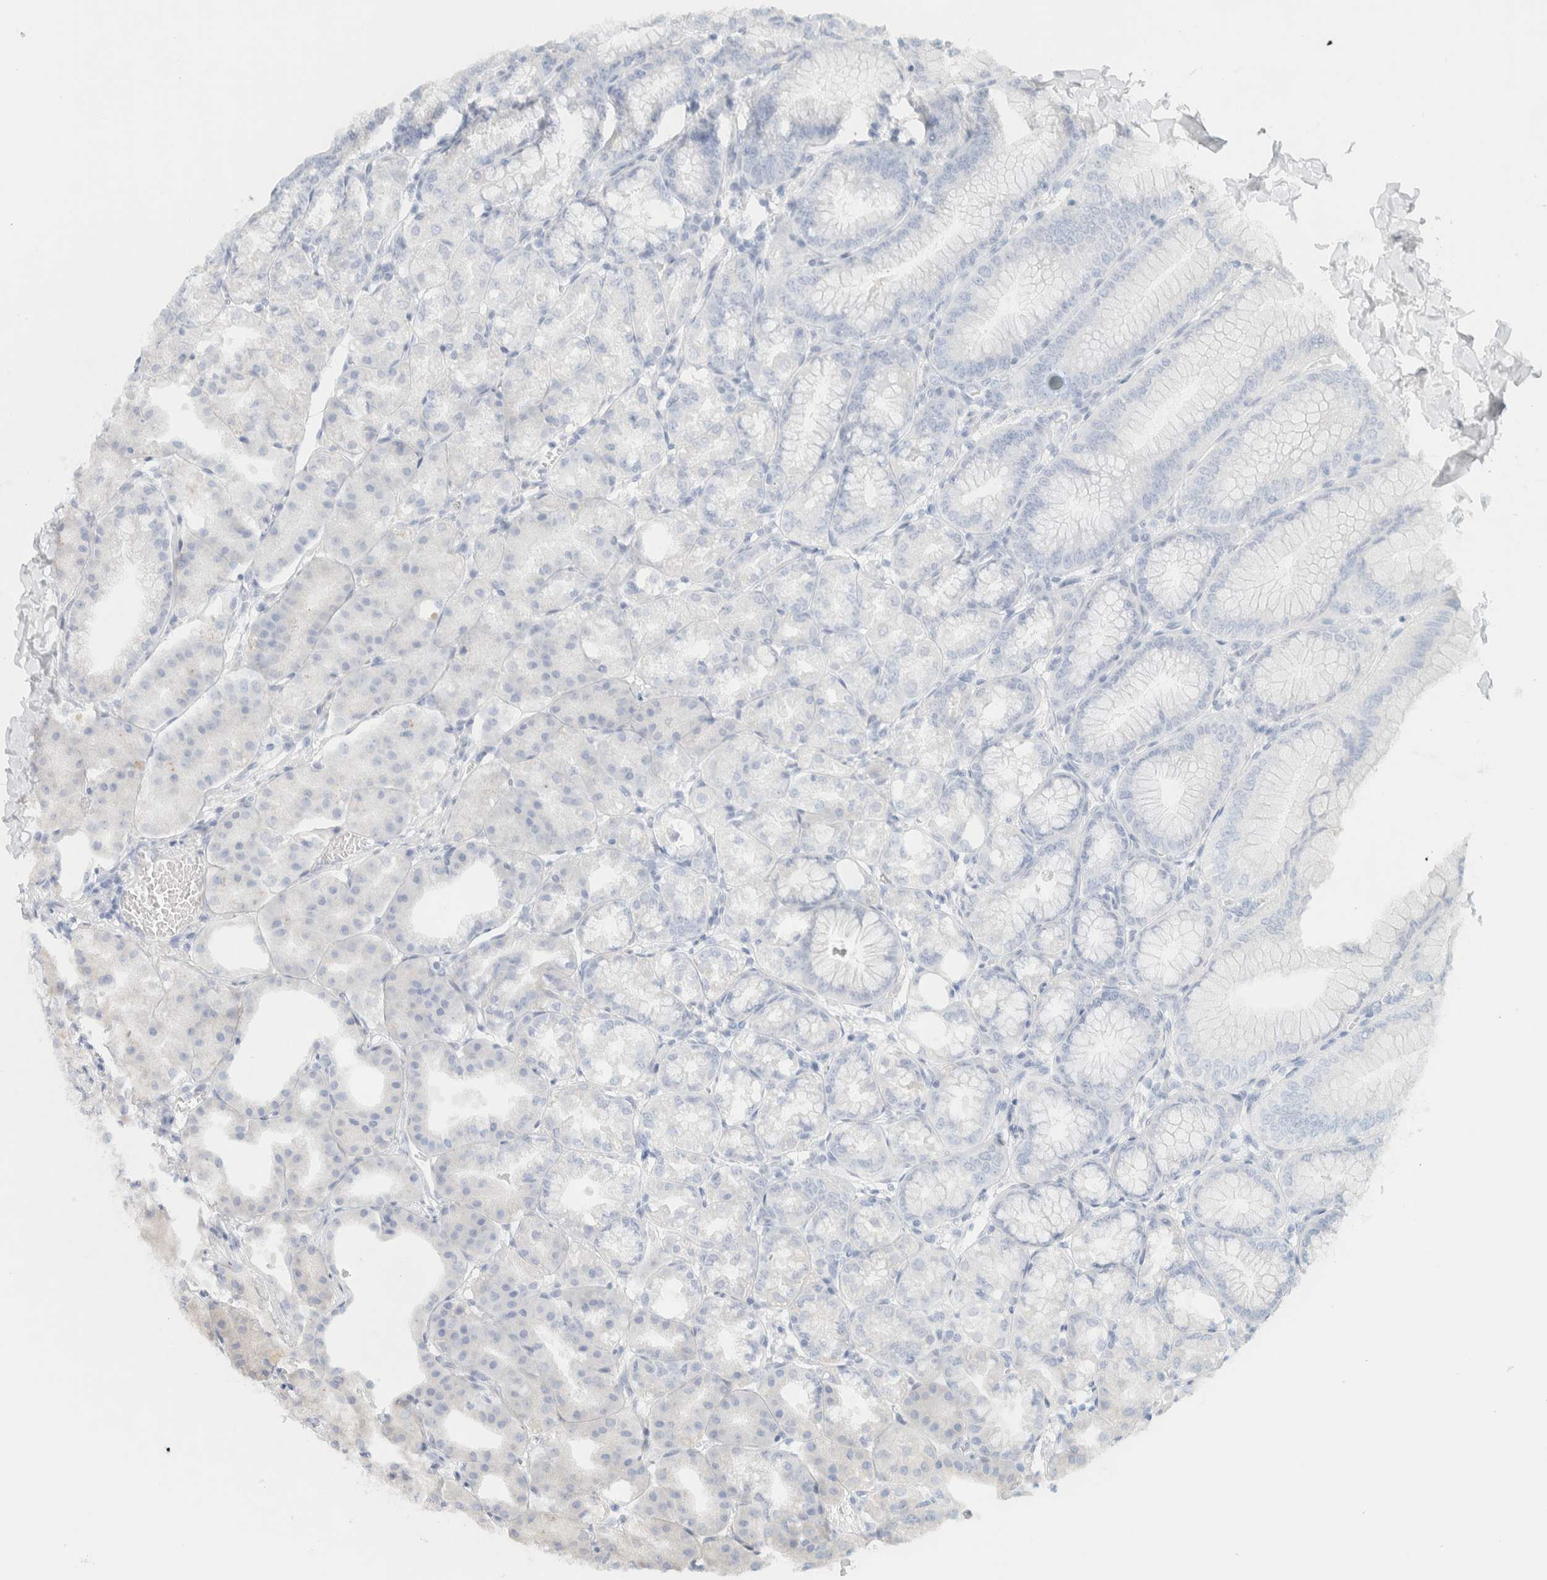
{"staining": {"intensity": "weak", "quantity": "<25%", "location": "cytoplasmic/membranous"}, "tissue": "stomach", "cell_type": "Glandular cells", "image_type": "normal", "snomed": [{"axis": "morphology", "description": "Normal tissue, NOS"}, {"axis": "topography", "description": "Stomach, lower"}], "caption": "This is a histopathology image of immunohistochemistry (IHC) staining of unremarkable stomach, which shows no staining in glandular cells.", "gene": "SPNS3", "patient": {"sex": "male", "age": 71}}